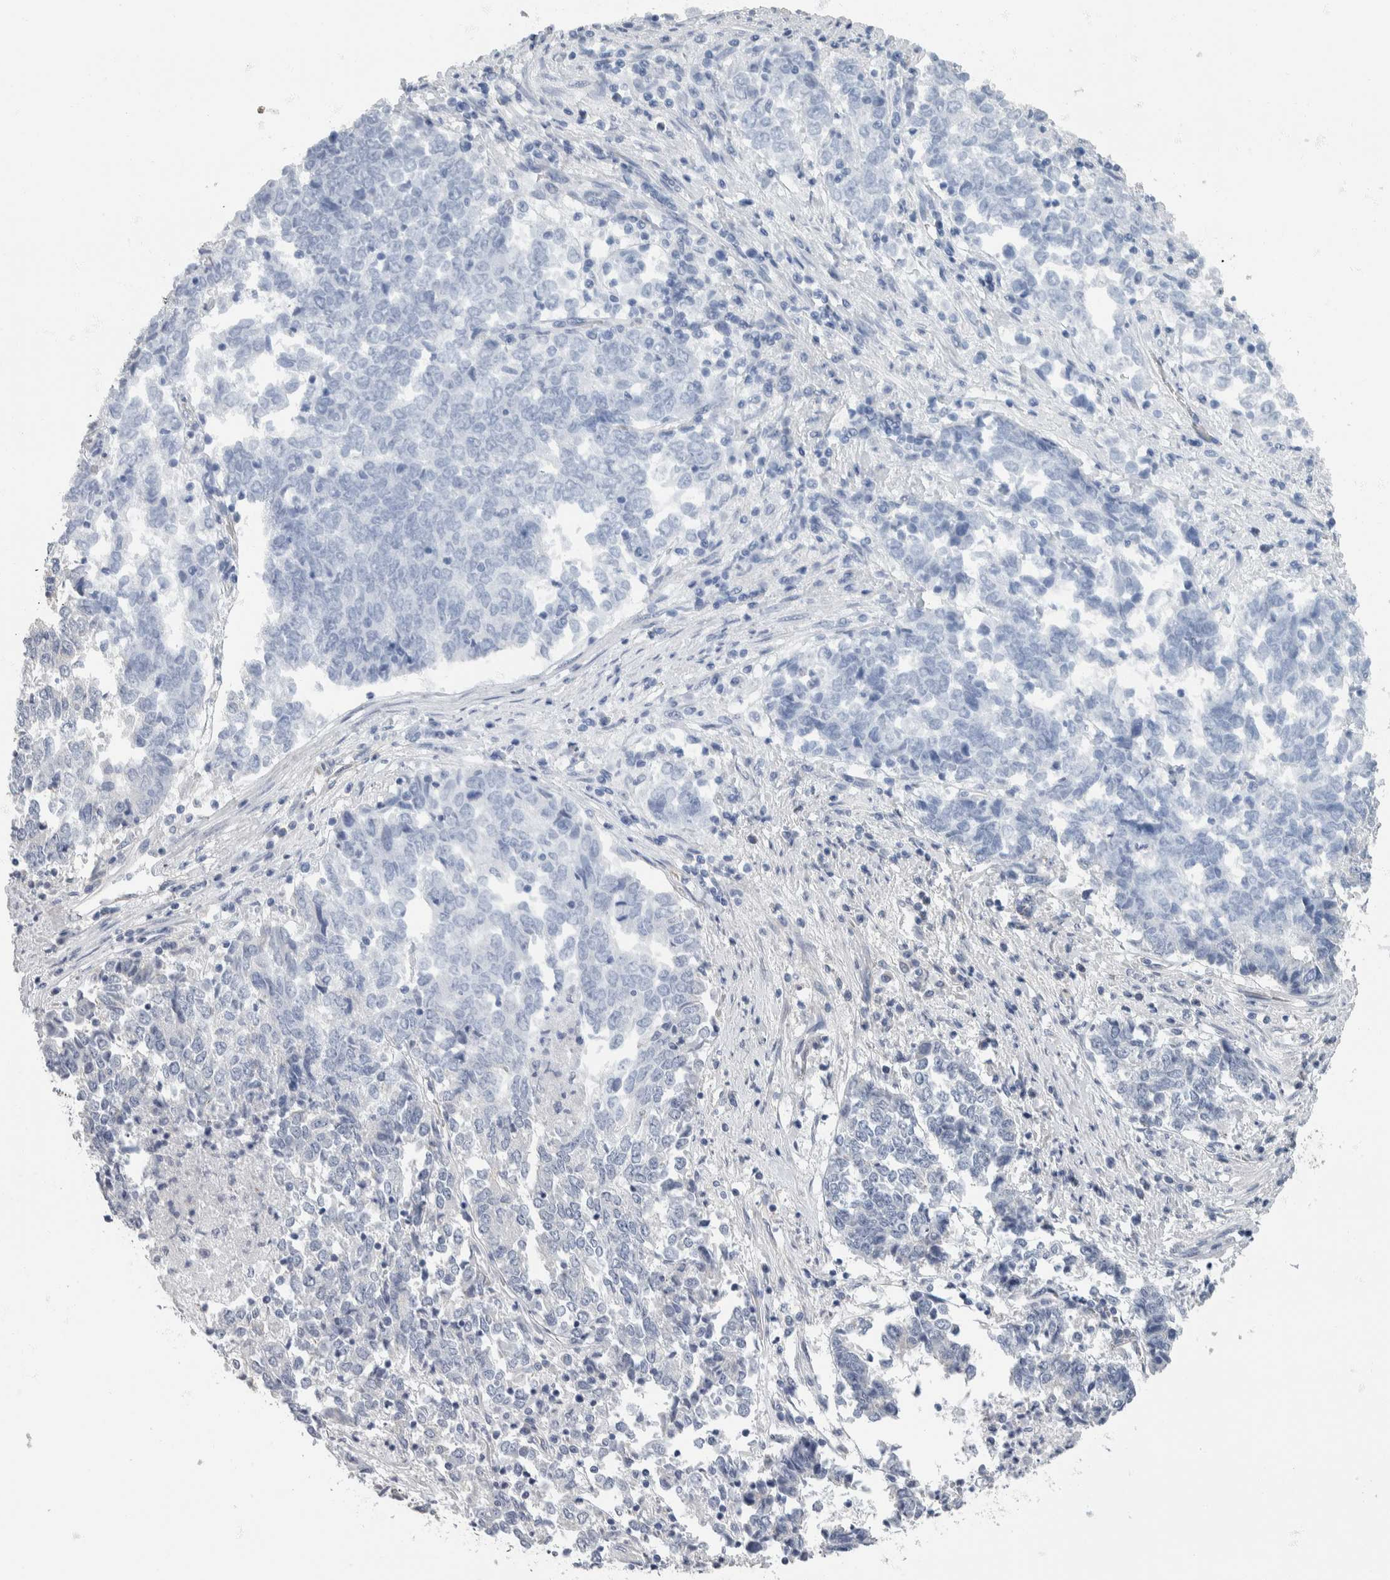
{"staining": {"intensity": "negative", "quantity": "none", "location": "none"}, "tissue": "endometrial cancer", "cell_type": "Tumor cells", "image_type": "cancer", "snomed": [{"axis": "morphology", "description": "Adenocarcinoma, NOS"}, {"axis": "topography", "description": "Endometrium"}], "caption": "The image displays no staining of tumor cells in endometrial cancer (adenocarcinoma).", "gene": "NEFM", "patient": {"sex": "female", "age": 80}}